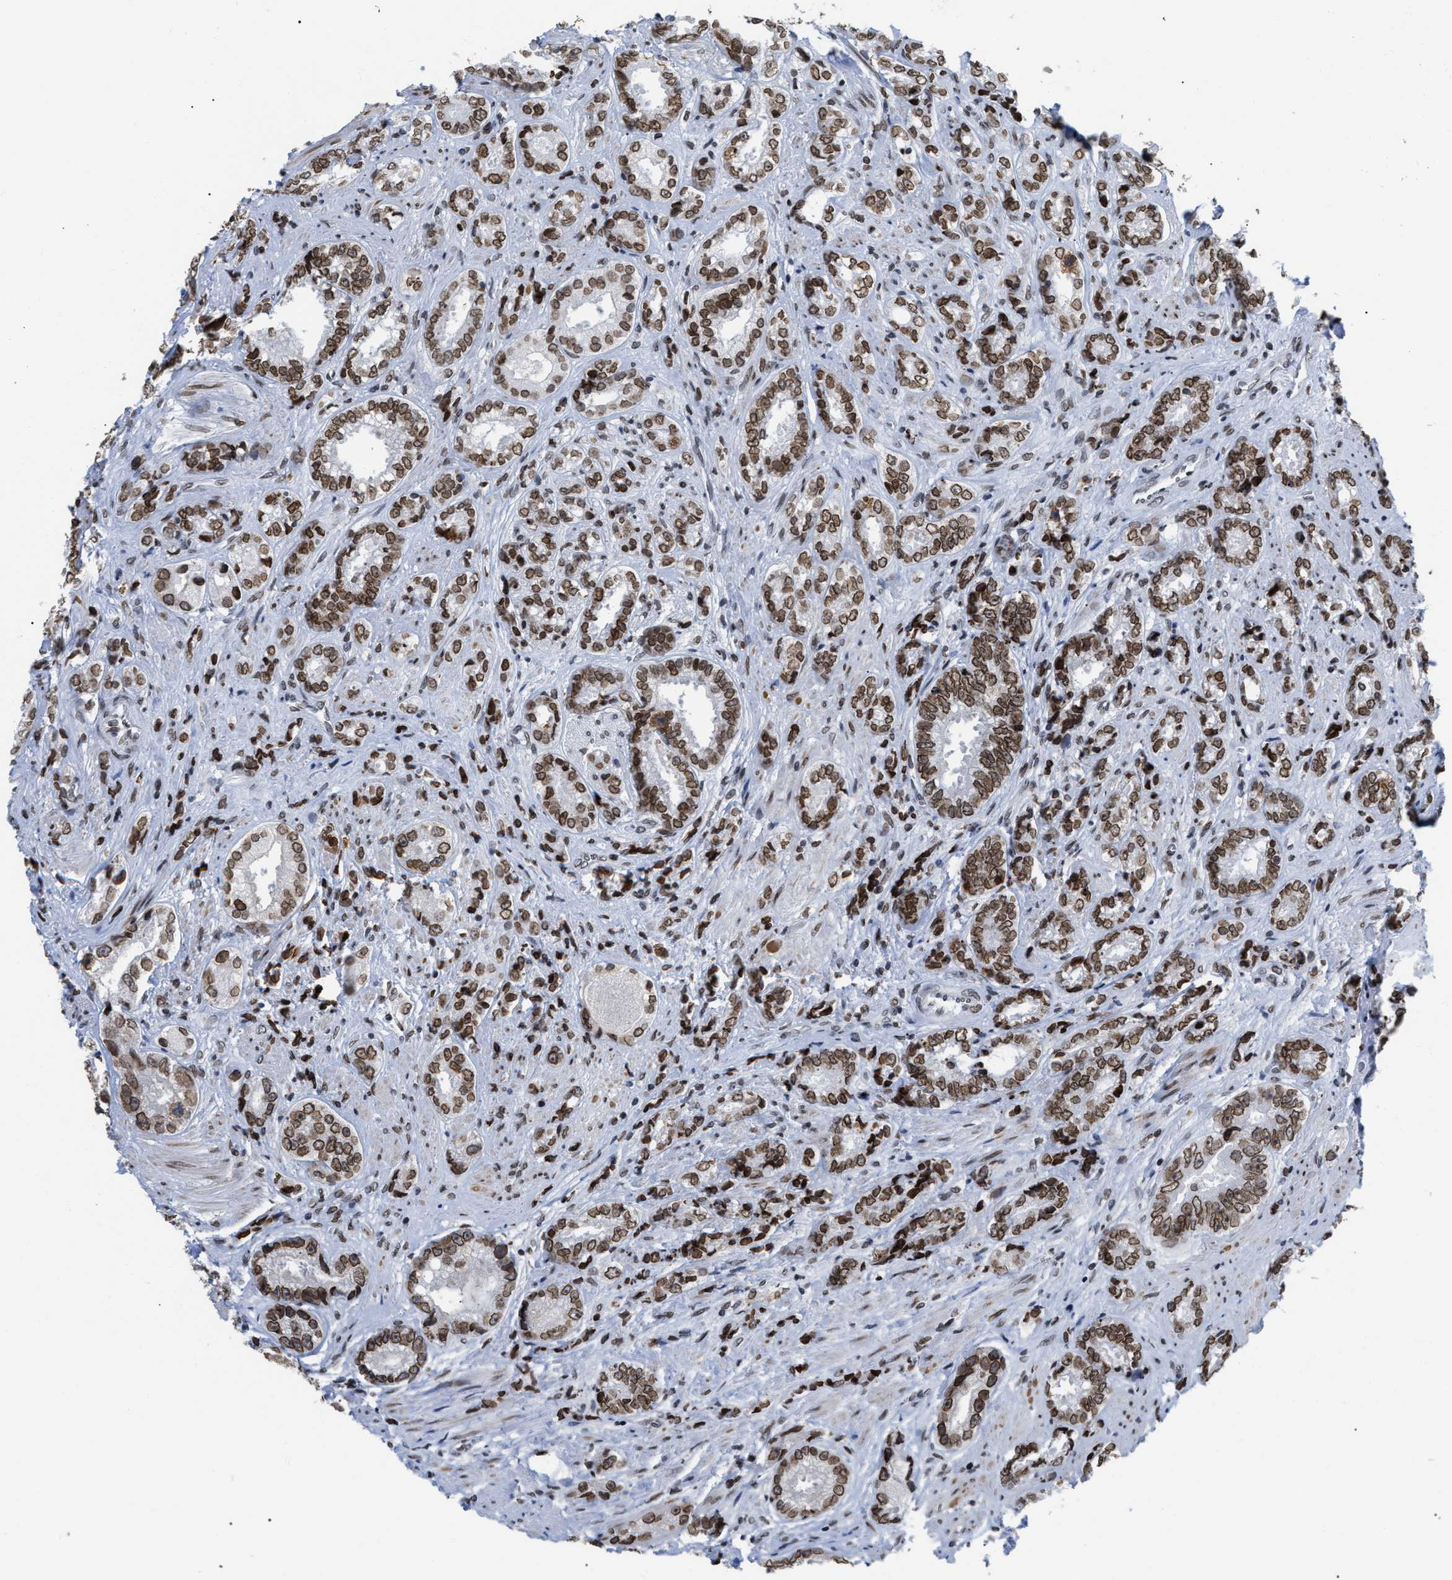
{"staining": {"intensity": "moderate", "quantity": ">75%", "location": "cytoplasmic/membranous,nuclear"}, "tissue": "prostate cancer", "cell_type": "Tumor cells", "image_type": "cancer", "snomed": [{"axis": "morphology", "description": "Adenocarcinoma, High grade"}, {"axis": "topography", "description": "Prostate"}], "caption": "High-grade adenocarcinoma (prostate) was stained to show a protein in brown. There is medium levels of moderate cytoplasmic/membranous and nuclear expression in about >75% of tumor cells.", "gene": "TPR", "patient": {"sex": "male", "age": 61}}